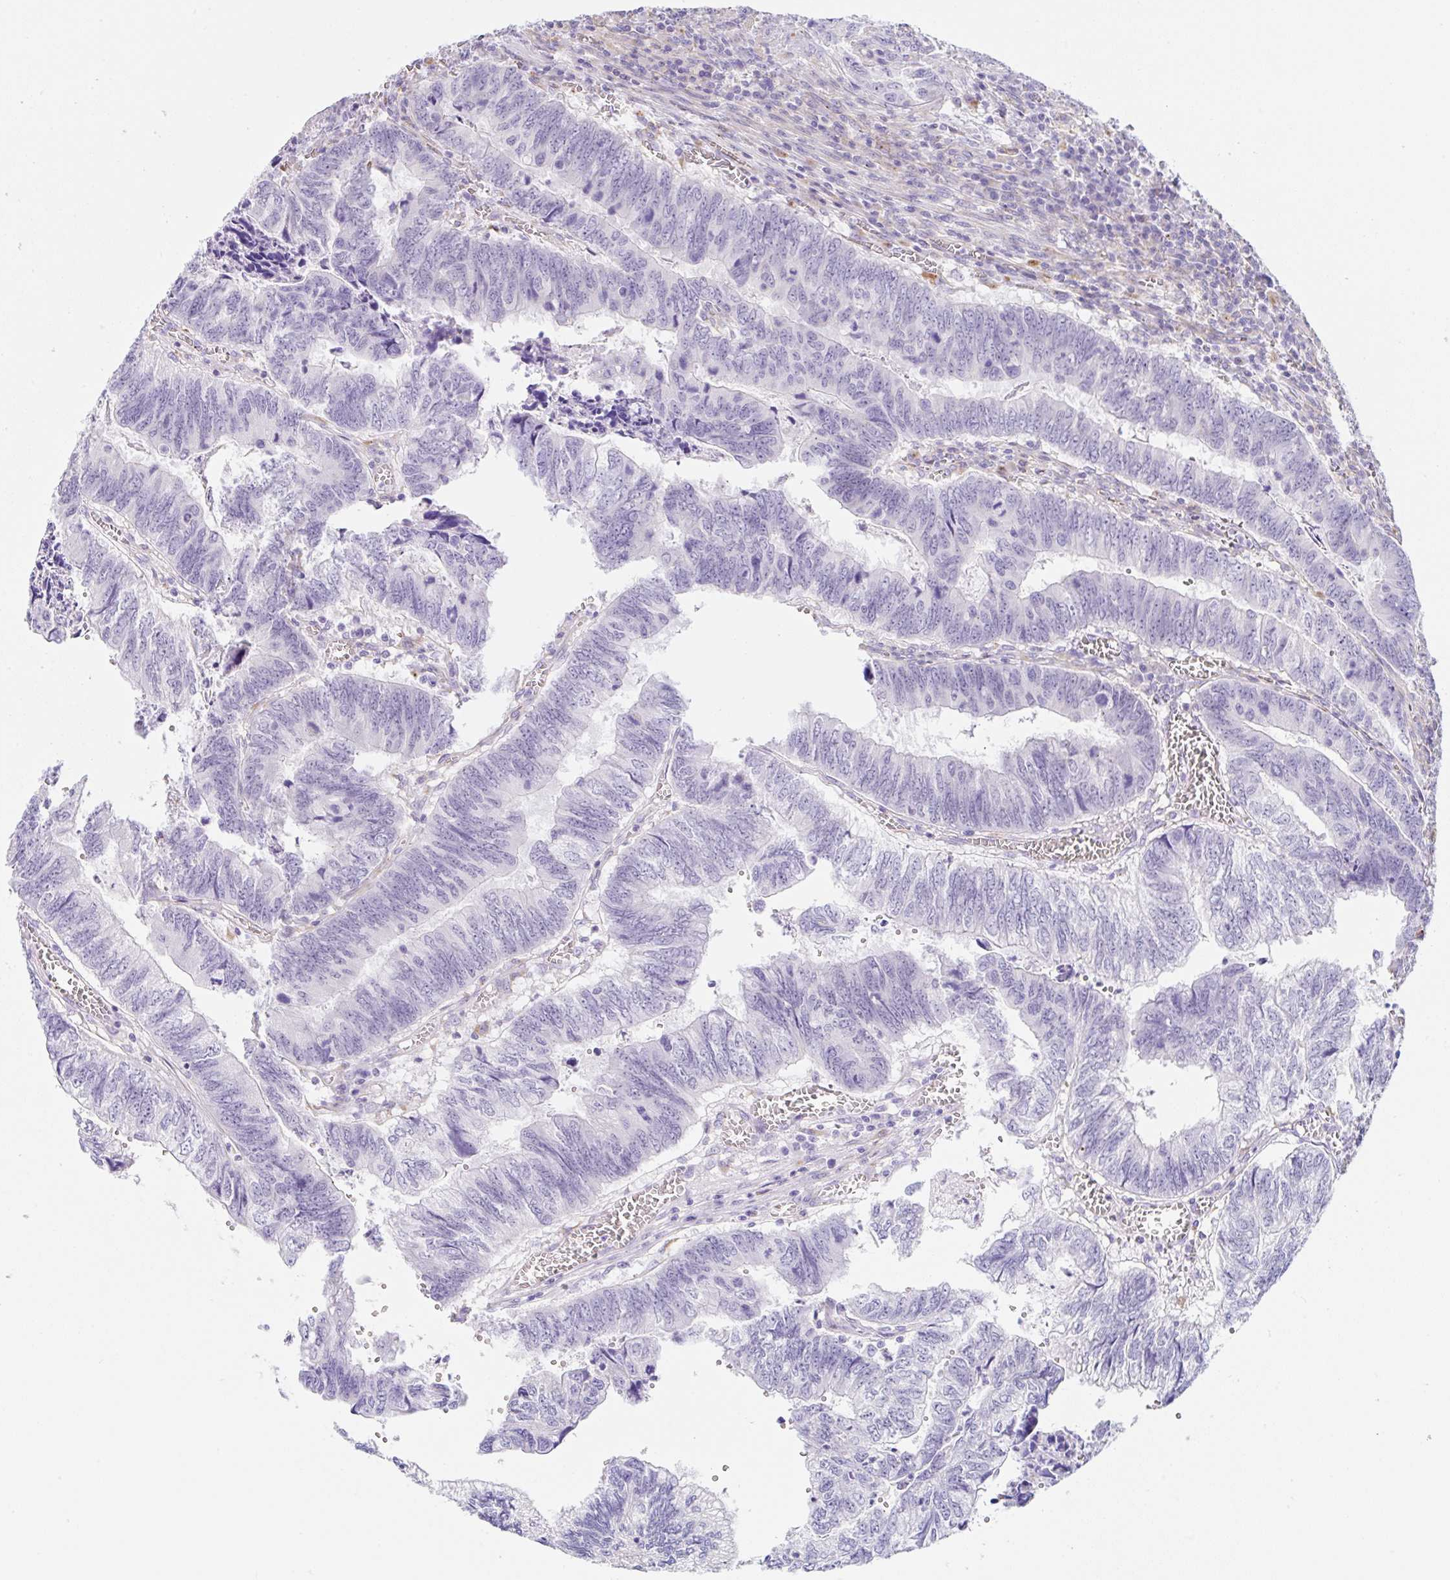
{"staining": {"intensity": "negative", "quantity": "none", "location": "none"}, "tissue": "colorectal cancer", "cell_type": "Tumor cells", "image_type": "cancer", "snomed": [{"axis": "morphology", "description": "Adenocarcinoma, NOS"}, {"axis": "topography", "description": "Colon"}], "caption": "The histopathology image exhibits no significant expression in tumor cells of colorectal adenocarcinoma.", "gene": "DKK4", "patient": {"sex": "male", "age": 86}}